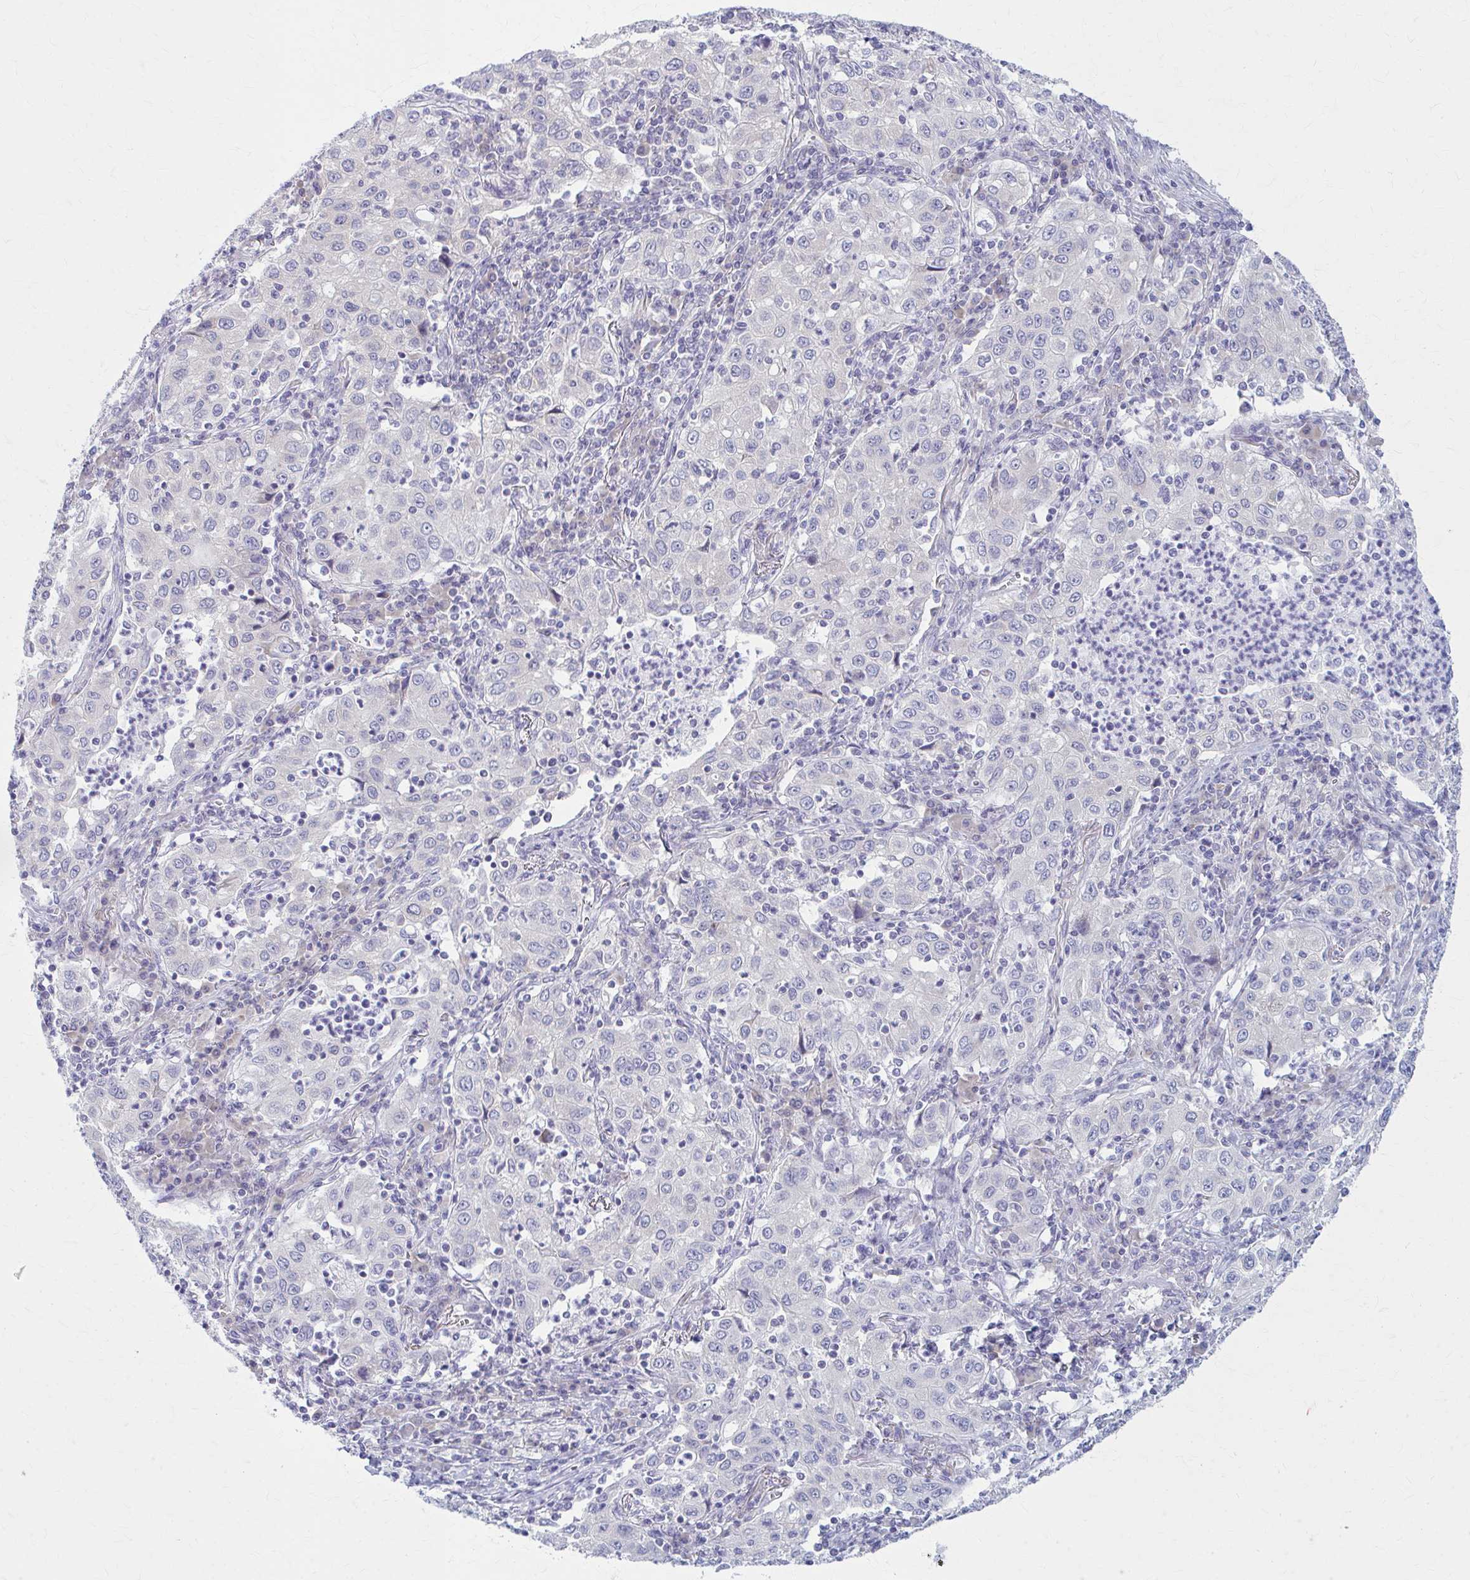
{"staining": {"intensity": "negative", "quantity": "none", "location": "none"}, "tissue": "lung cancer", "cell_type": "Tumor cells", "image_type": "cancer", "snomed": [{"axis": "morphology", "description": "Squamous cell carcinoma, NOS"}, {"axis": "topography", "description": "Lung"}], "caption": "Immunohistochemistry (IHC) of squamous cell carcinoma (lung) exhibits no positivity in tumor cells.", "gene": "PRKRA", "patient": {"sex": "male", "age": 71}}